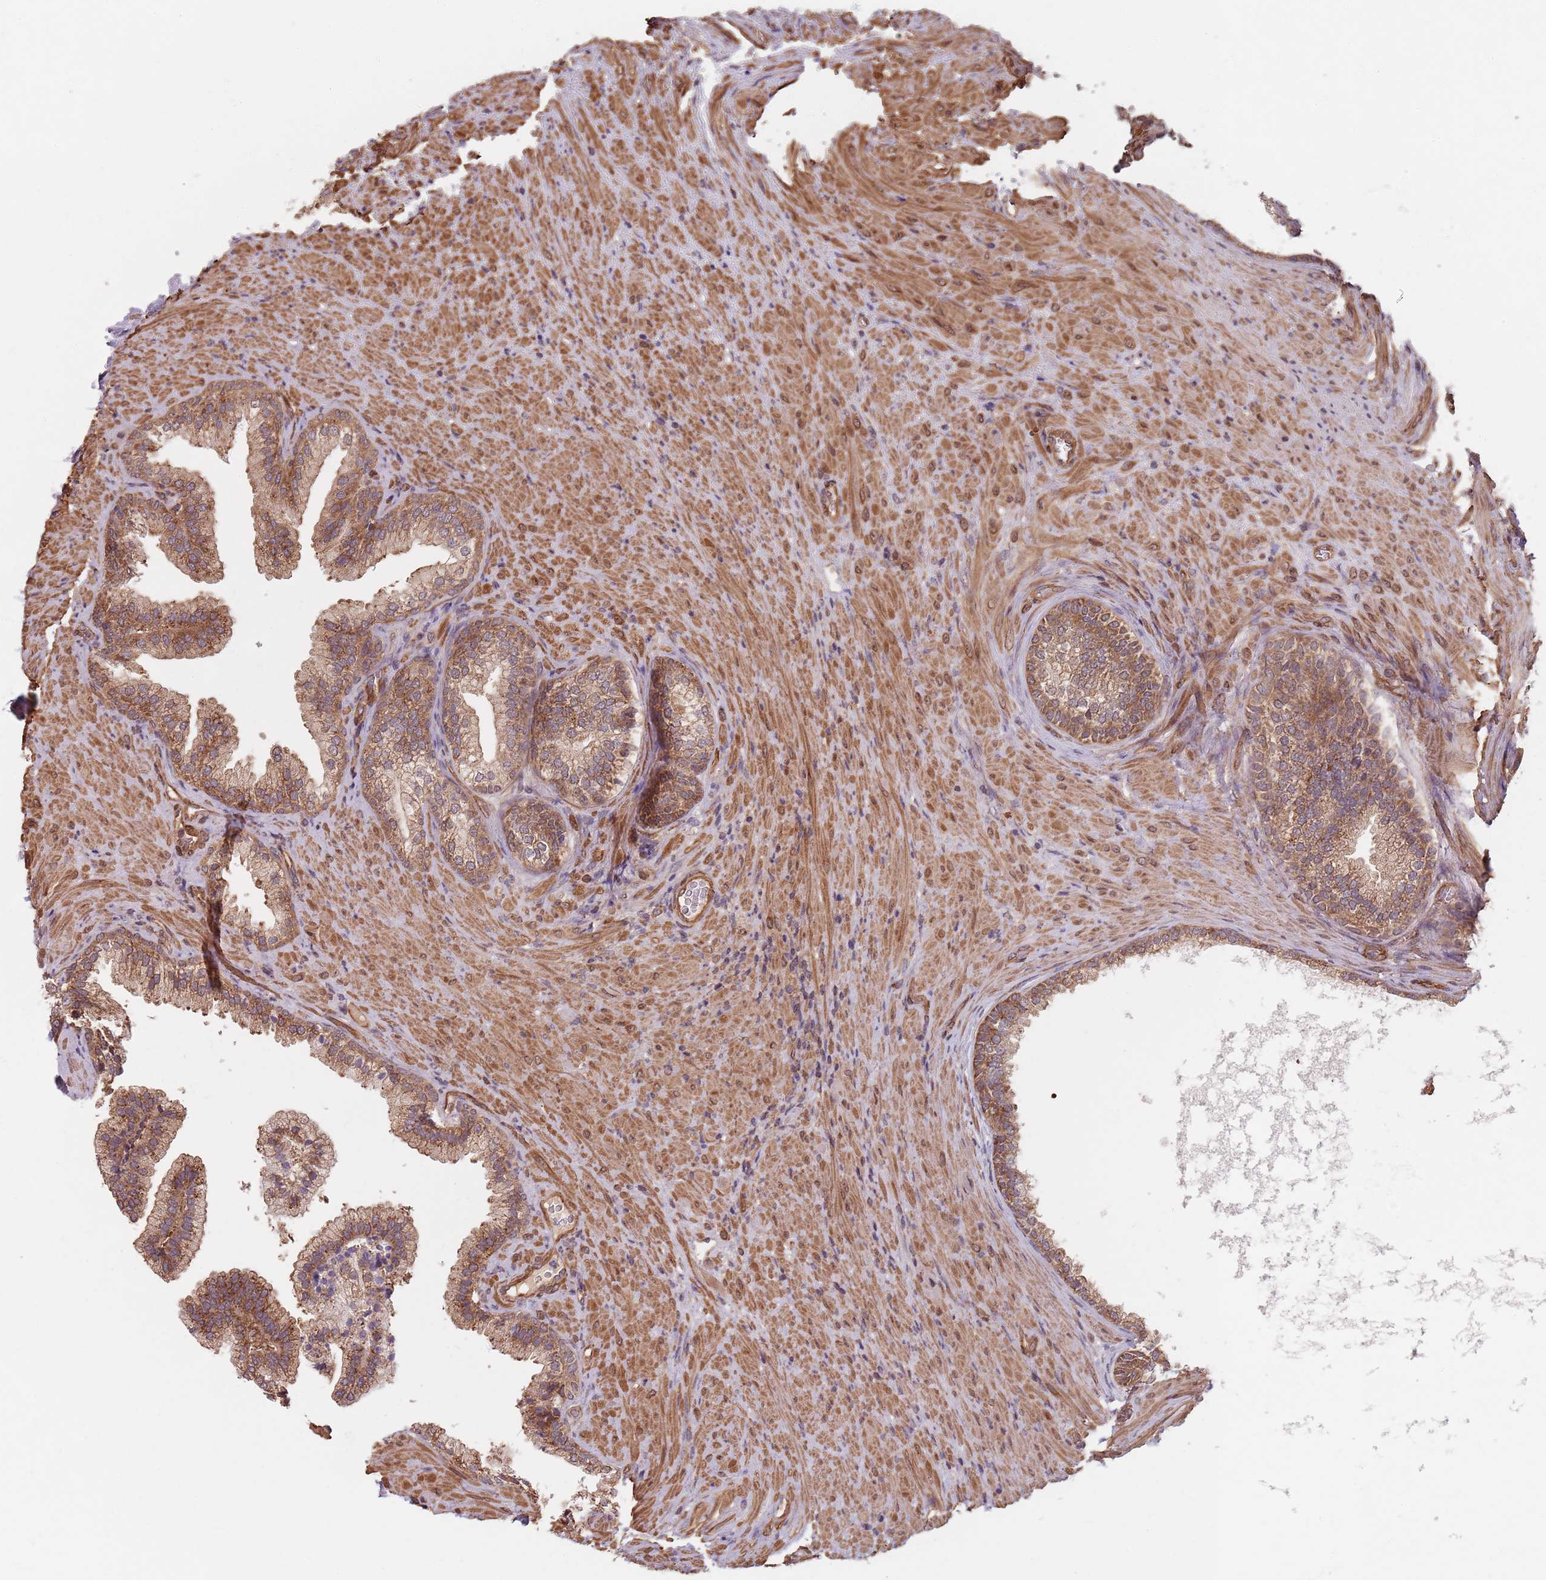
{"staining": {"intensity": "moderate", "quantity": ">75%", "location": "cytoplasmic/membranous"}, "tissue": "prostate", "cell_type": "Glandular cells", "image_type": "normal", "snomed": [{"axis": "morphology", "description": "Normal tissue, NOS"}, {"axis": "topography", "description": "Prostate"}], "caption": "Immunohistochemical staining of unremarkable prostate exhibits moderate cytoplasmic/membranous protein expression in approximately >75% of glandular cells.", "gene": "NOTCH3", "patient": {"sex": "male", "age": 76}}